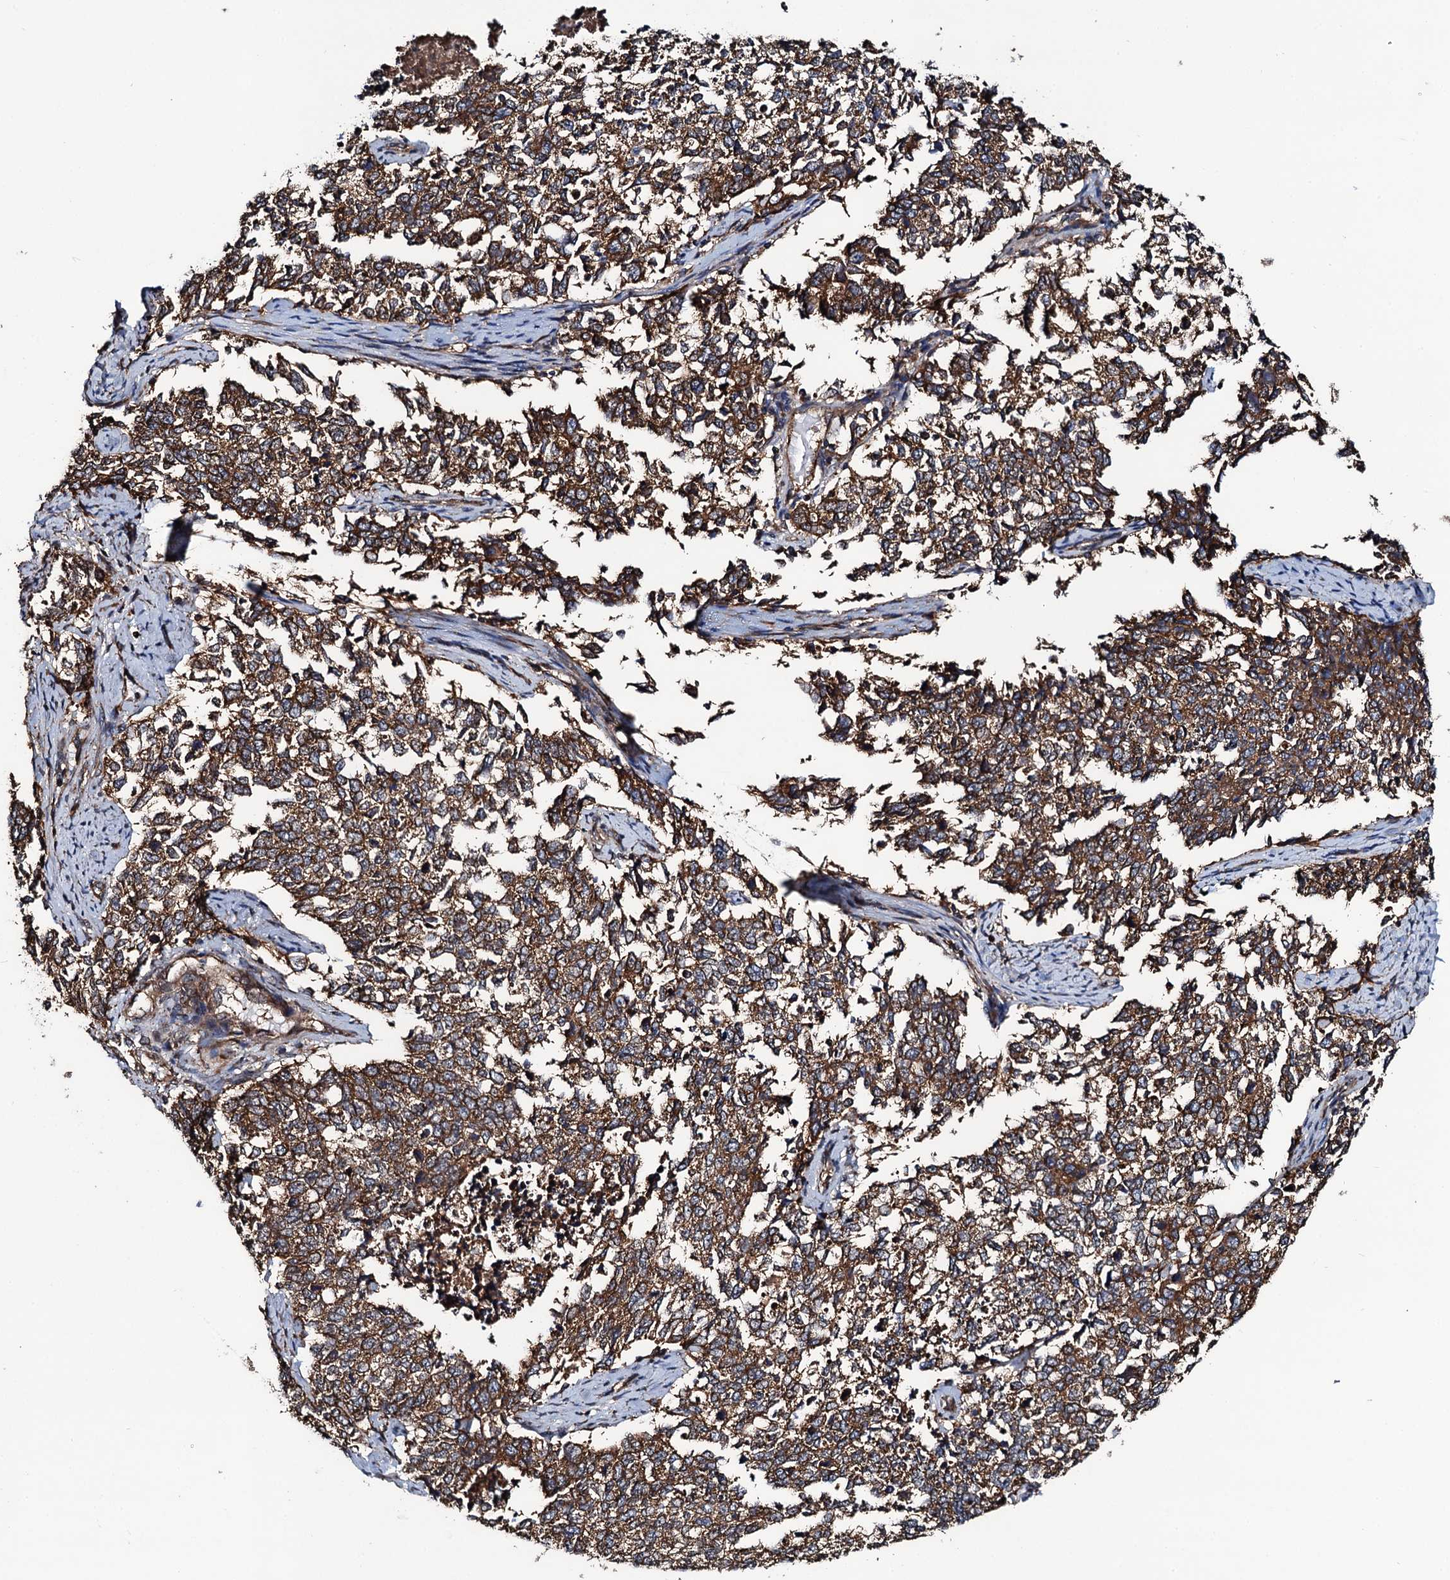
{"staining": {"intensity": "strong", "quantity": ">75%", "location": "cytoplasmic/membranous"}, "tissue": "cervical cancer", "cell_type": "Tumor cells", "image_type": "cancer", "snomed": [{"axis": "morphology", "description": "Squamous cell carcinoma, NOS"}, {"axis": "topography", "description": "Cervix"}], "caption": "Squamous cell carcinoma (cervical) tissue shows strong cytoplasmic/membranous staining in about >75% of tumor cells", "gene": "NEK1", "patient": {"sex": "female", "age": 63}}